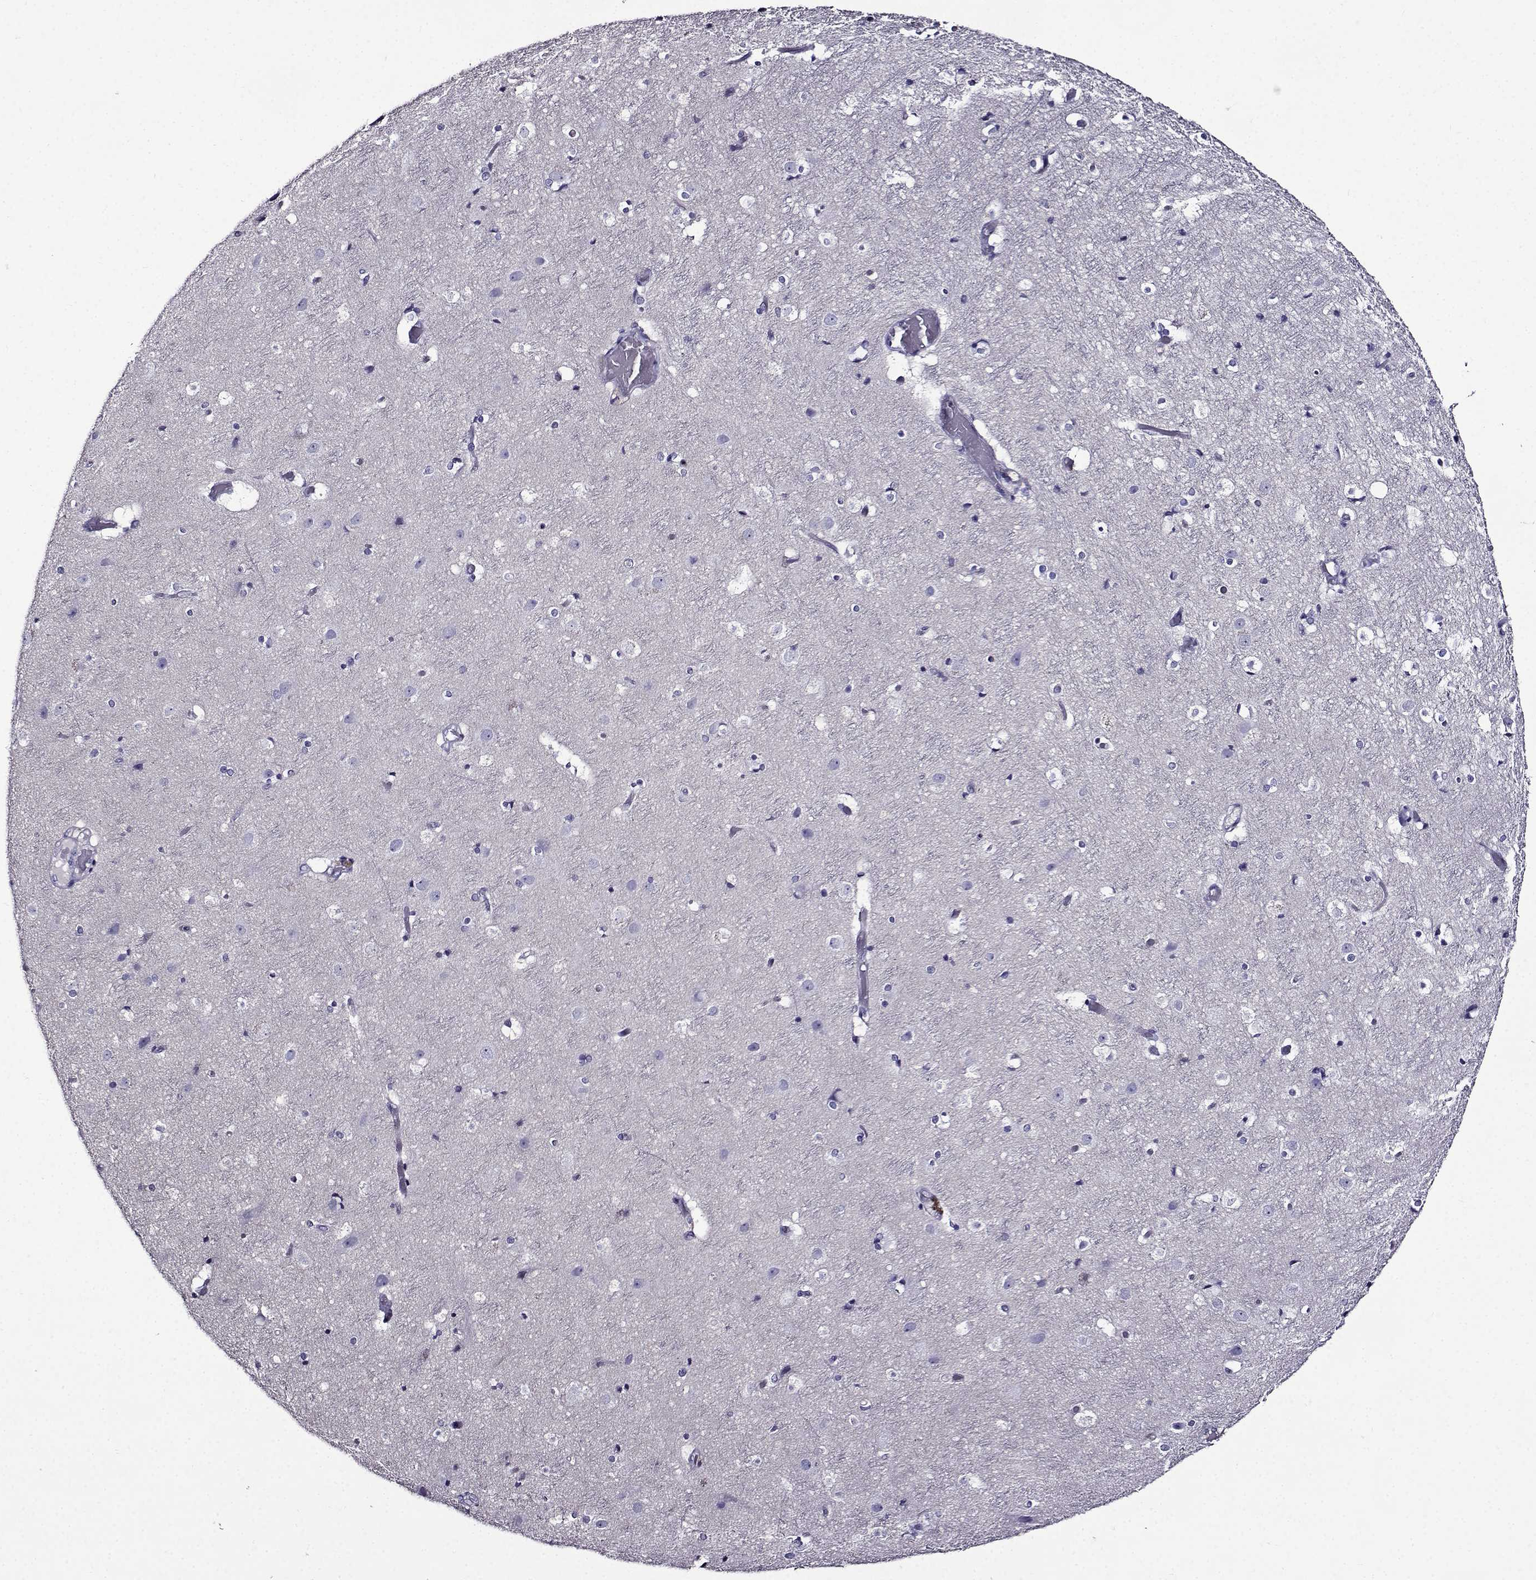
{"staining": {"intensity": "negative", "quantity": "none", "location": "none"}, "tissue": "cerebral cortex", "cell_type": "Endothelial cells", "image_type": "normal", "snomed": [{"axis": "morphology", "description": "Normal tissue, NOS"}, {"axis": "topography", "description": "Cerebral cortex"}], "caption": "Immunohistochemical staining of normal cerebral cortex shows no significant staining in endothelial cells.", "gene": "TMEM266", "patient": {"sex": "female", "age": 52}}